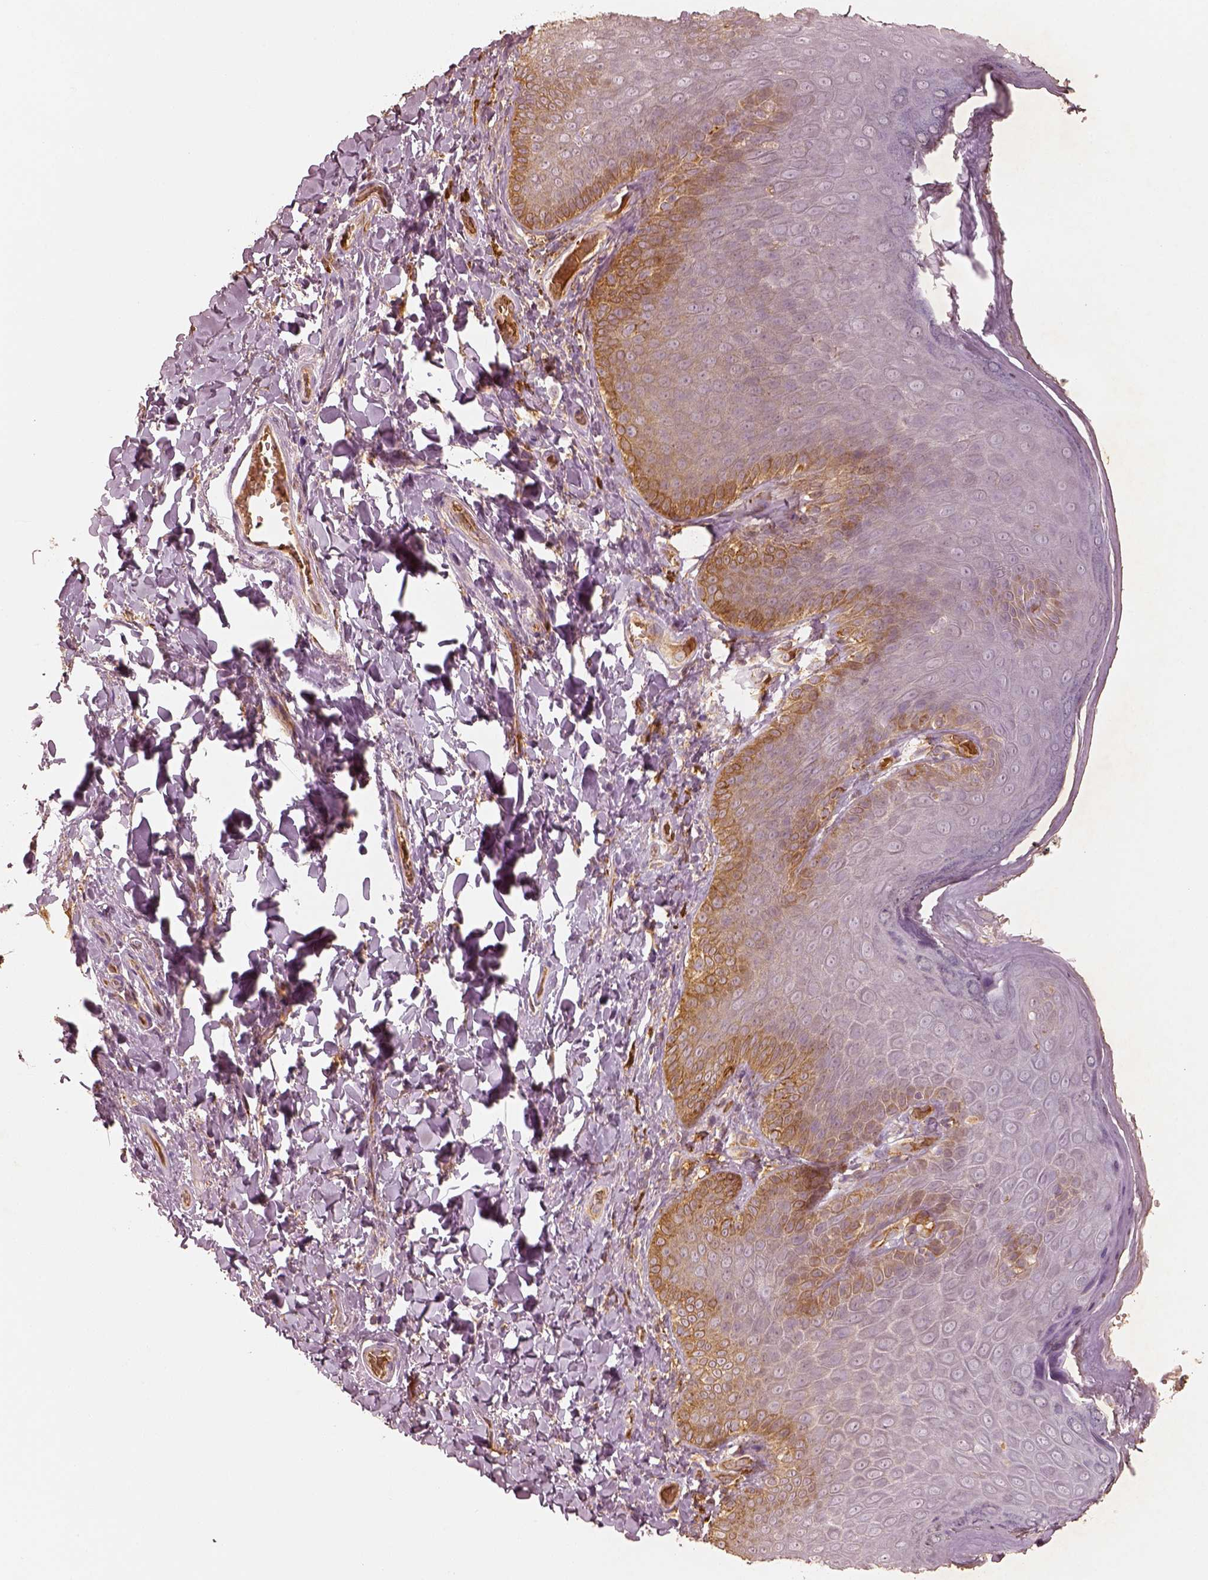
{"staining": {"intensity": "moderate", "quantity": "<25%", "location": "cytoplasmic/membranous"}, "tissue": "skin", "cell_type": "Epidermal cells", "image_type": "normal", "snomed": [{"axis": "morphology", "description": "Normal tissue, NOS"}, {"axis": "topography", "description": "Anal"}], "caption": "Epidermal cells reveal low levels of moderate cytoplasmic/membranous positivity in about <25% of cells in normal human skin.", "gene": "FSCN1", "patient": {"sex": "male", "age": 53}}